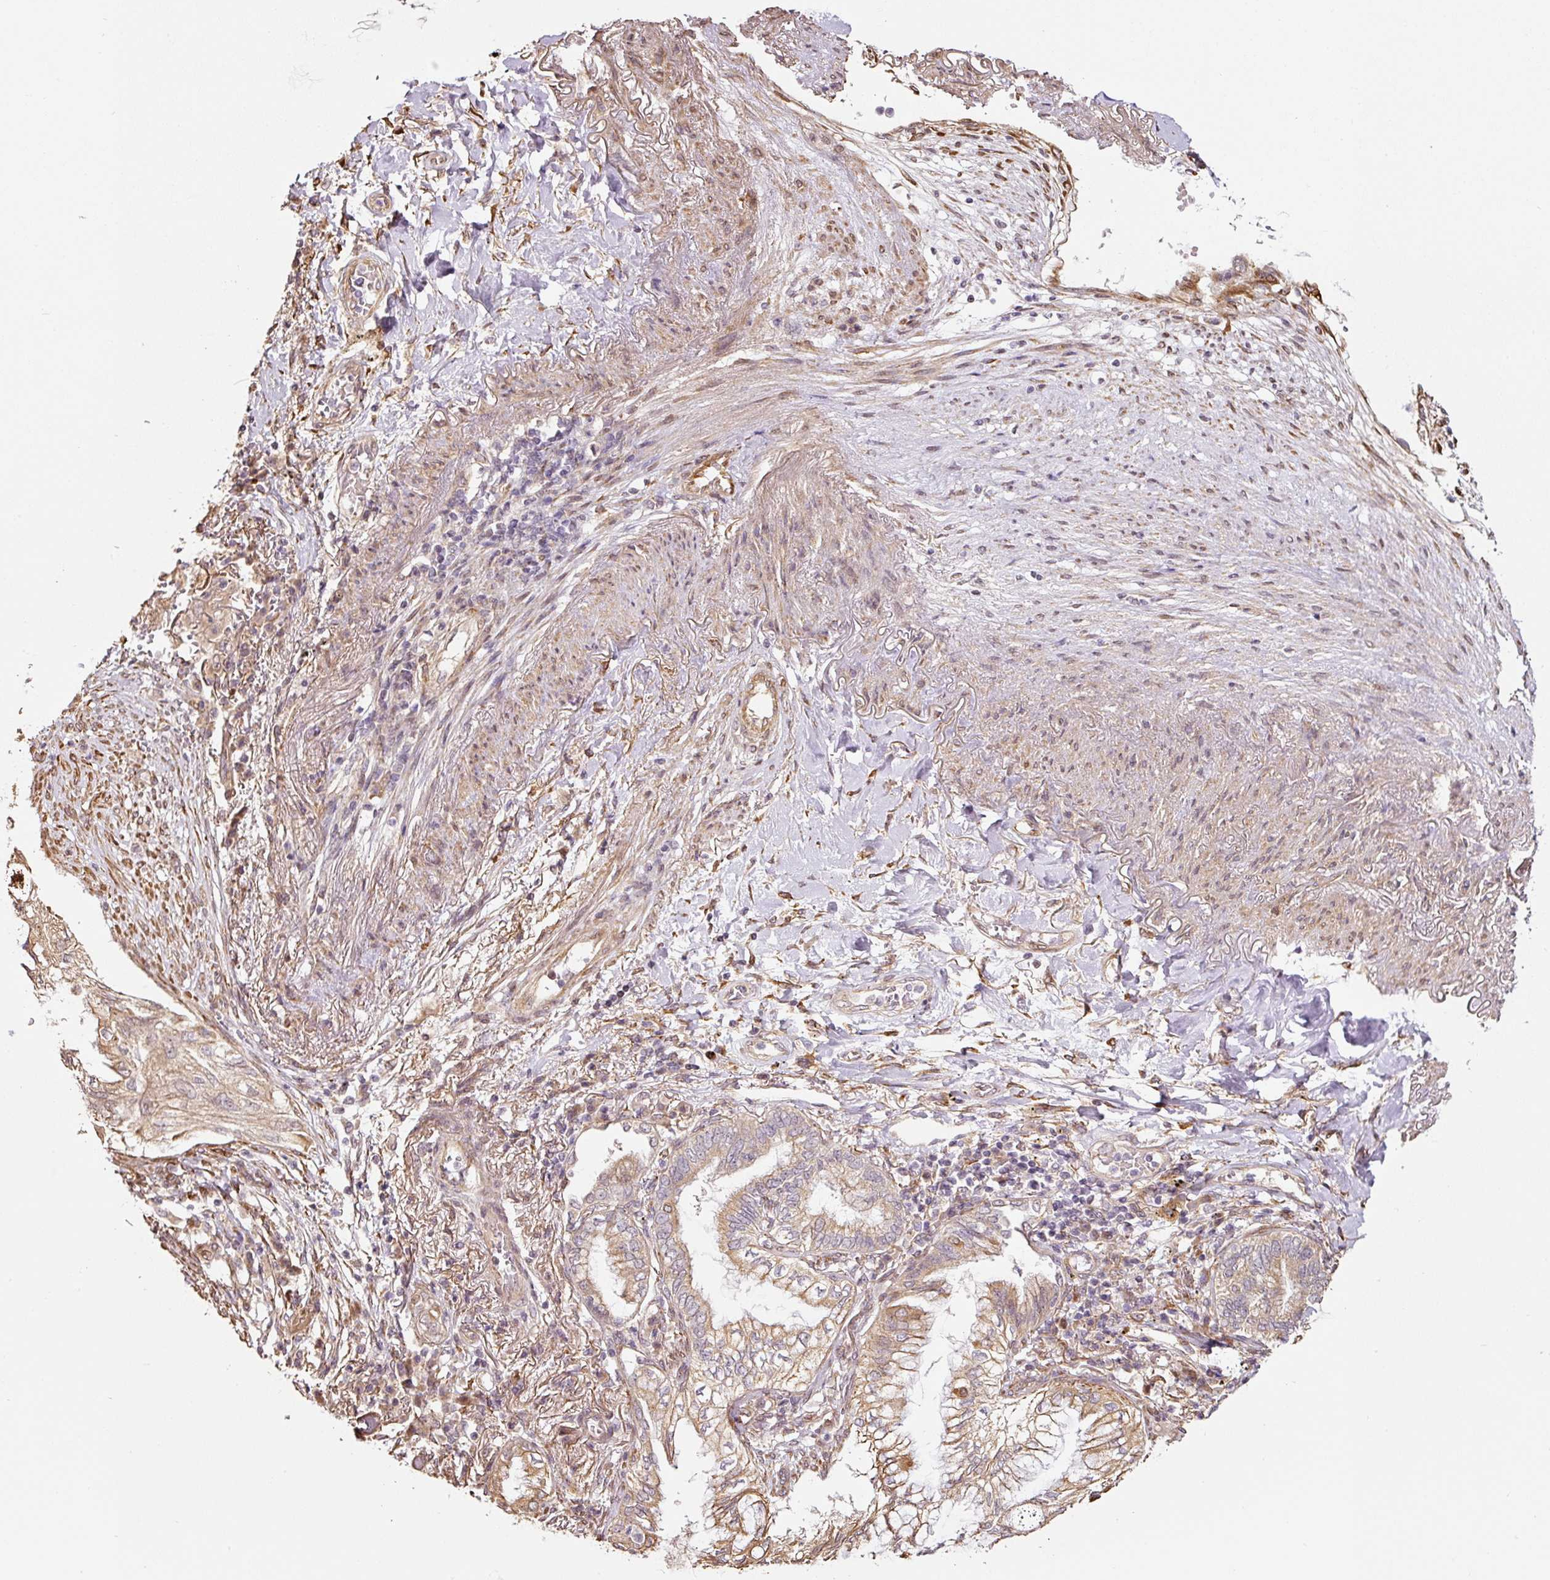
{"staining": {"intensity": "moderate", "quantity": ">75%", "location": "cytoplasmic/membranous"}, "tissue": "lung cancer", "cell_type": "Tumor cells", "image_type": "cancer", "snomed": [{"axis": "morphology", "description": "Adenocarcinoma, NOS"}, {"axis": "topography", "description": "Lung"}], "caption": "Tumor cells display moderate cytoplasmic/membranous positivity in approximately >75% of cells in lung cancer (adenocarcinoma). Using DAB (brown) and hematoxylin (blue) stains, captured at high magnification using brightfield microscopy.", "gene": "ETF1", "patient": {"sex": "female", "age": 70}}